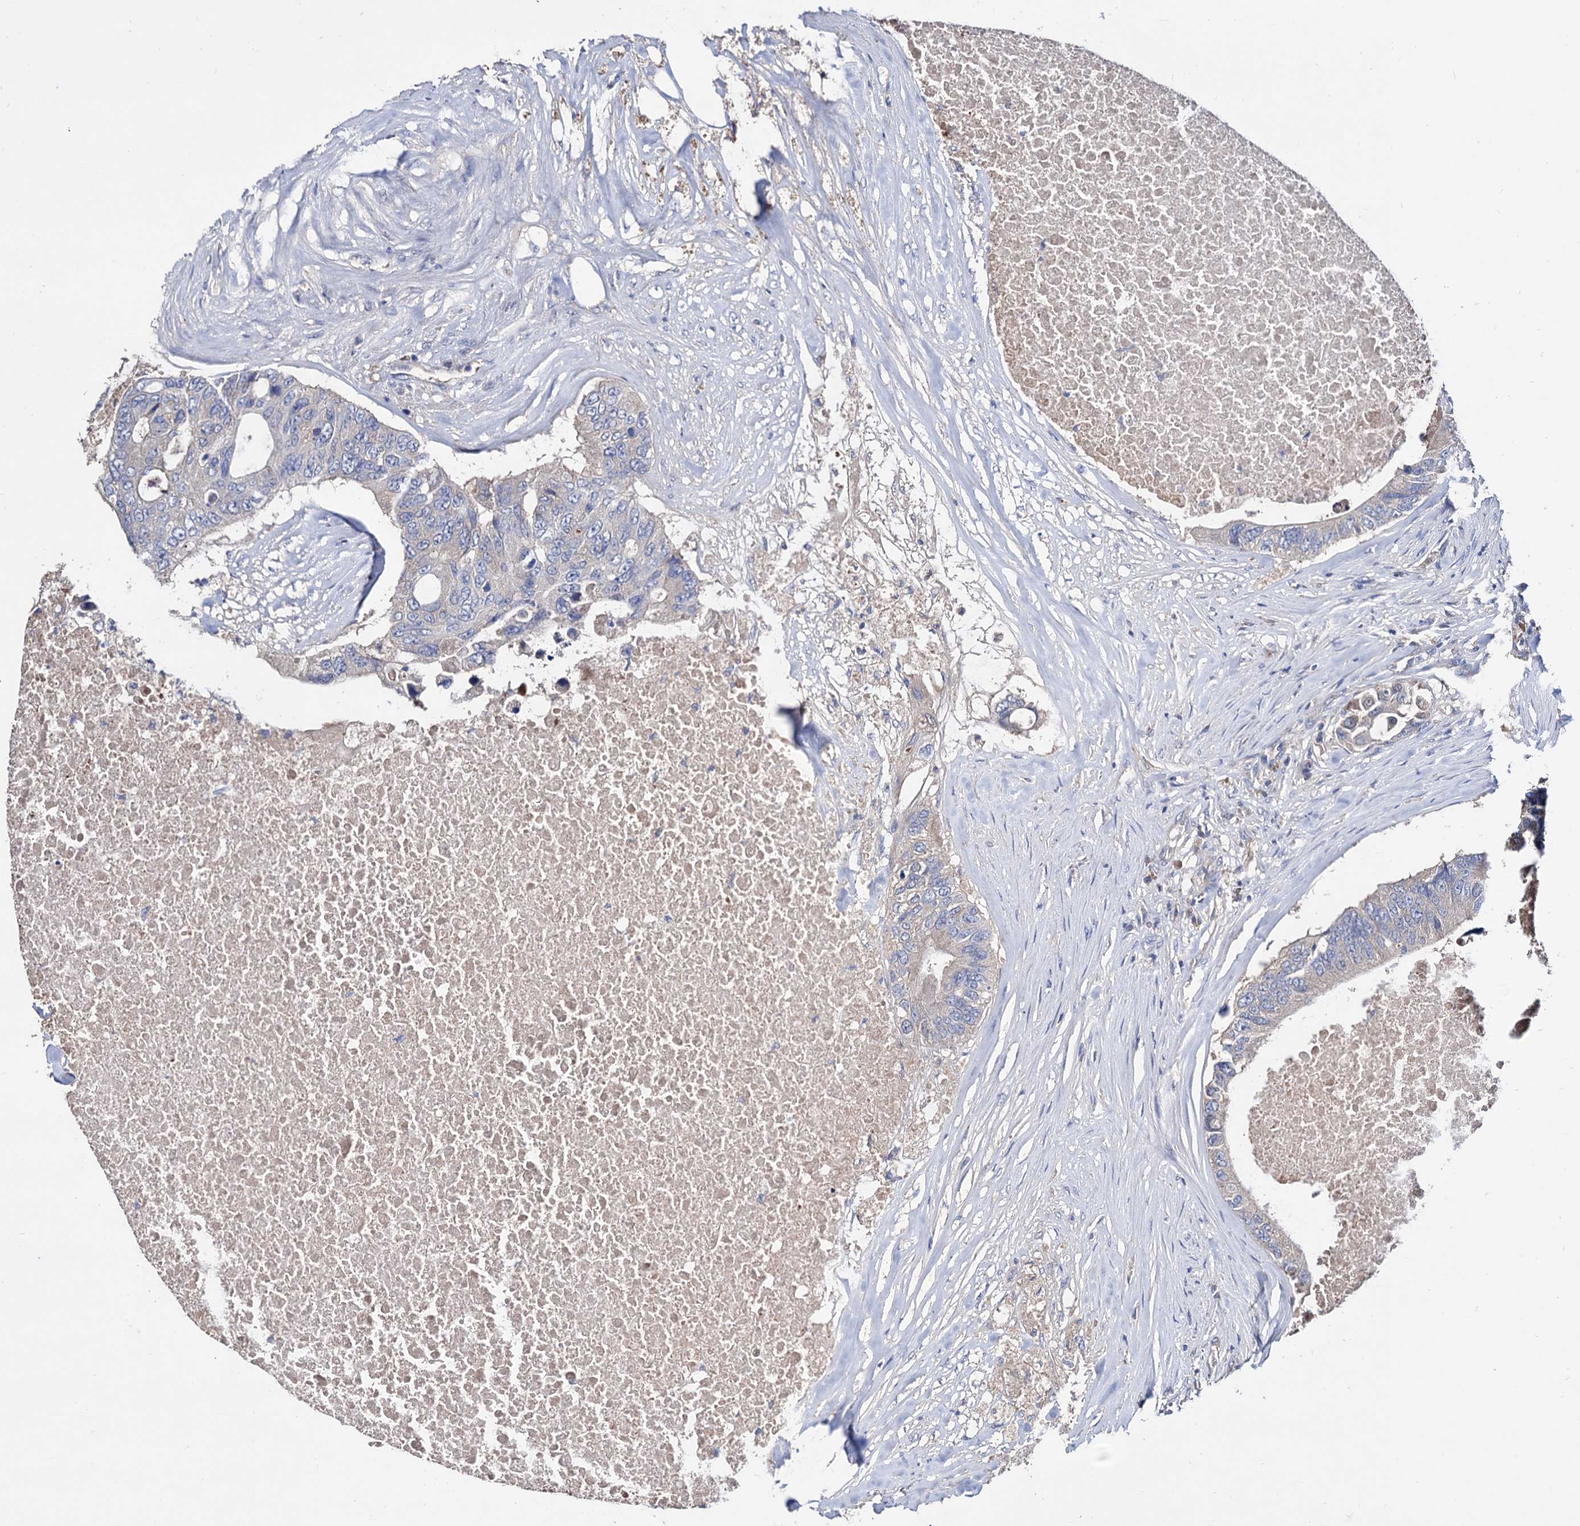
{"staining": {"intensity": "negative", "quantity": "none", "location": "none"}, "tissue": "colorectal cancer", "cell_type": "Tumor cells", "image_type": "cancer", "snomed": [{"axis": "morphology", "description": "Adenocarcinoma, NOS"}, {"axis": "topography", "description": "Colon"}], "caption": "Immunohistochemical staining of colorectal cancer (adenocarcinoma) displays no significant staining in tumor cells.", "gene": "NPAS4", "patient": {"sex": "male", "age": 71}}